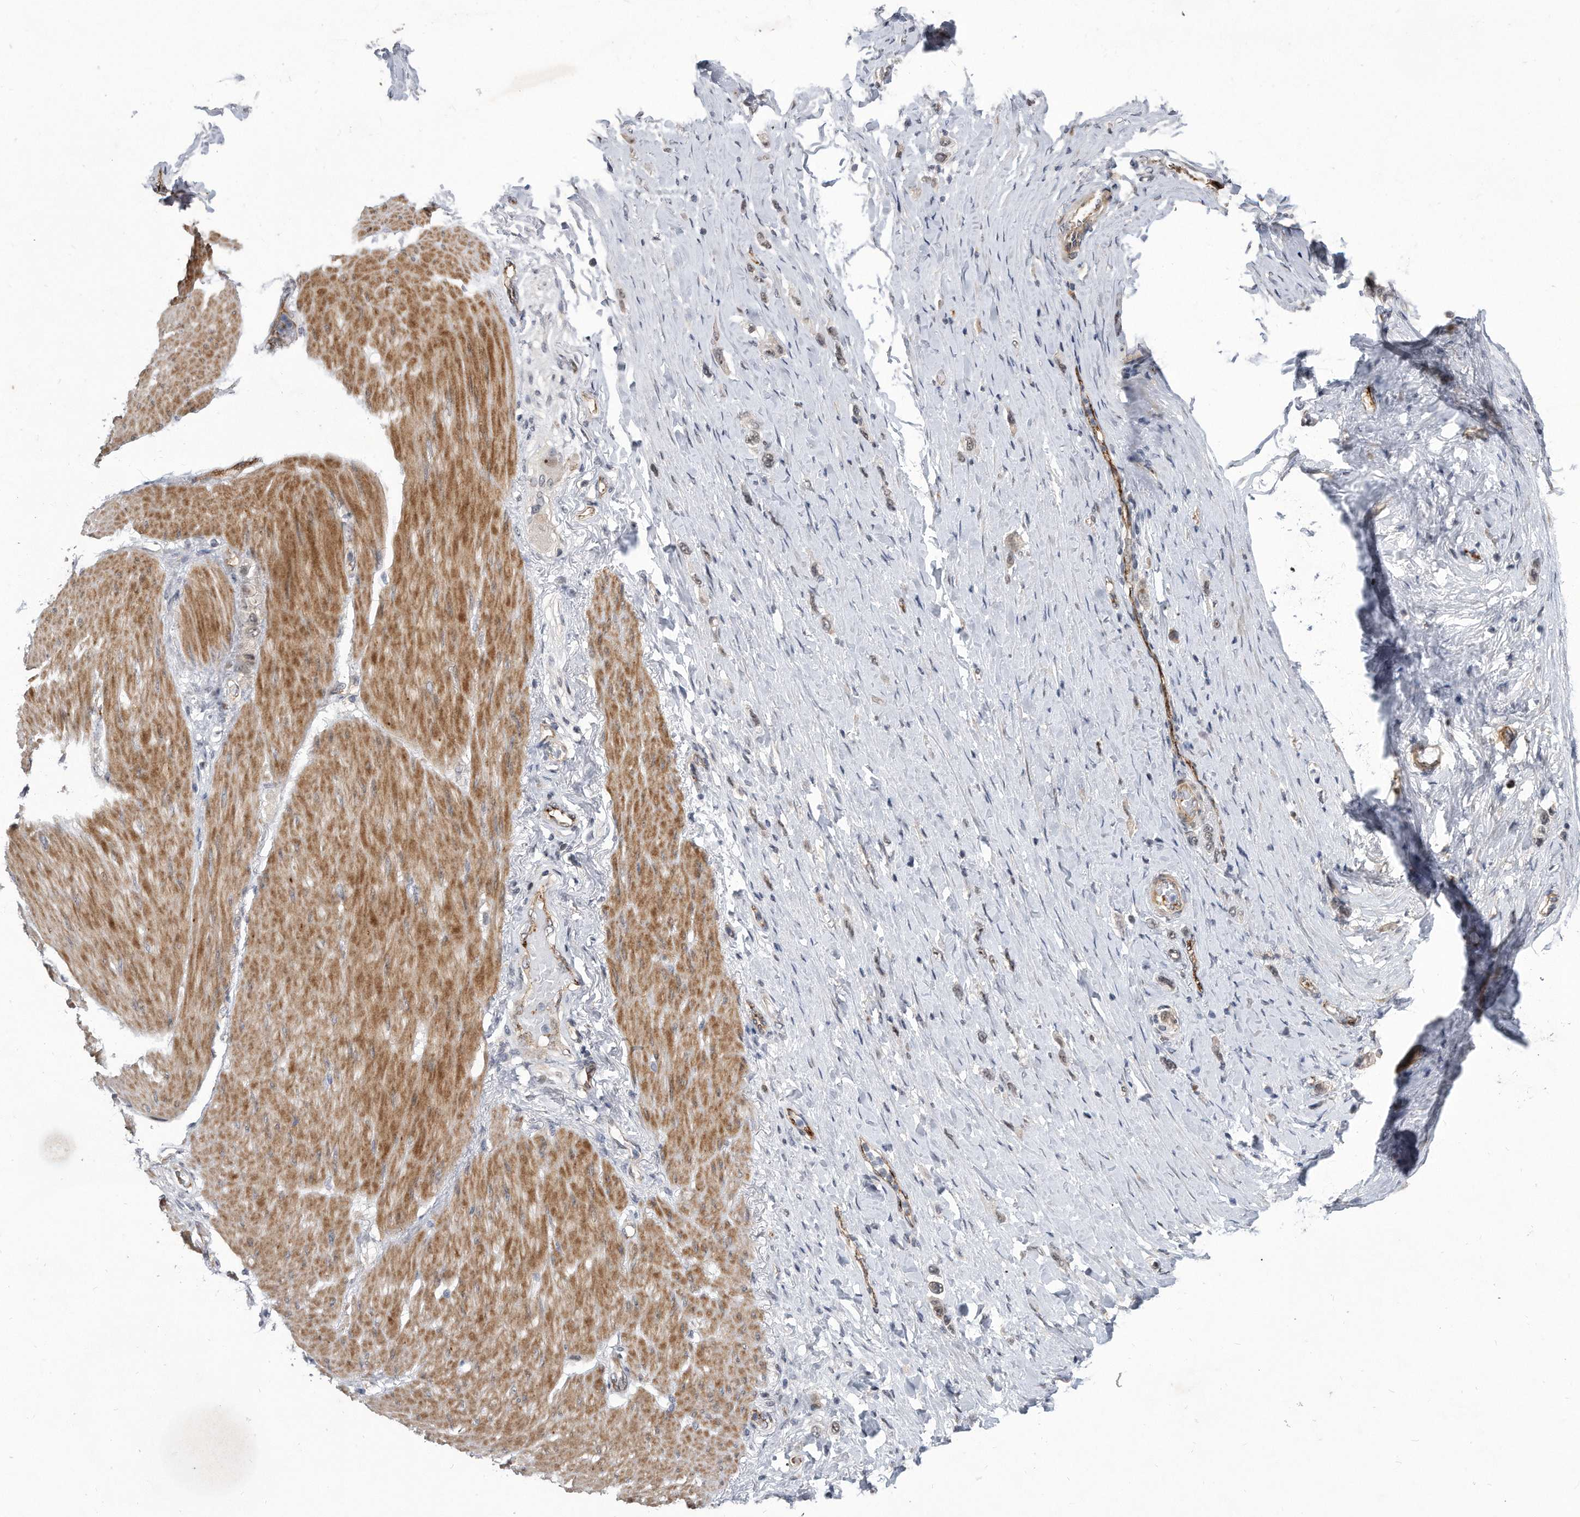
{"staining": {"intensity": "negative", "quantity": "none", "location": "none"}, "tissue": "stomach cancer", "cell_type": "Tumor cells", "image_type": "cancer", "snomed": [{"axis": "morphology", "description": "Adenocarcinoma, NOS"}, {"axis": "topography", "description": "Stomach"}], "caption": "DAB (3,3'-diaminobenzidine) immunohistochemical staining of human stomach cancer (adenocarcinoma) displays no significant expression in tumor cells.", "gene": "PGBD2", "patient": {"sex": "female", "age": 65}}